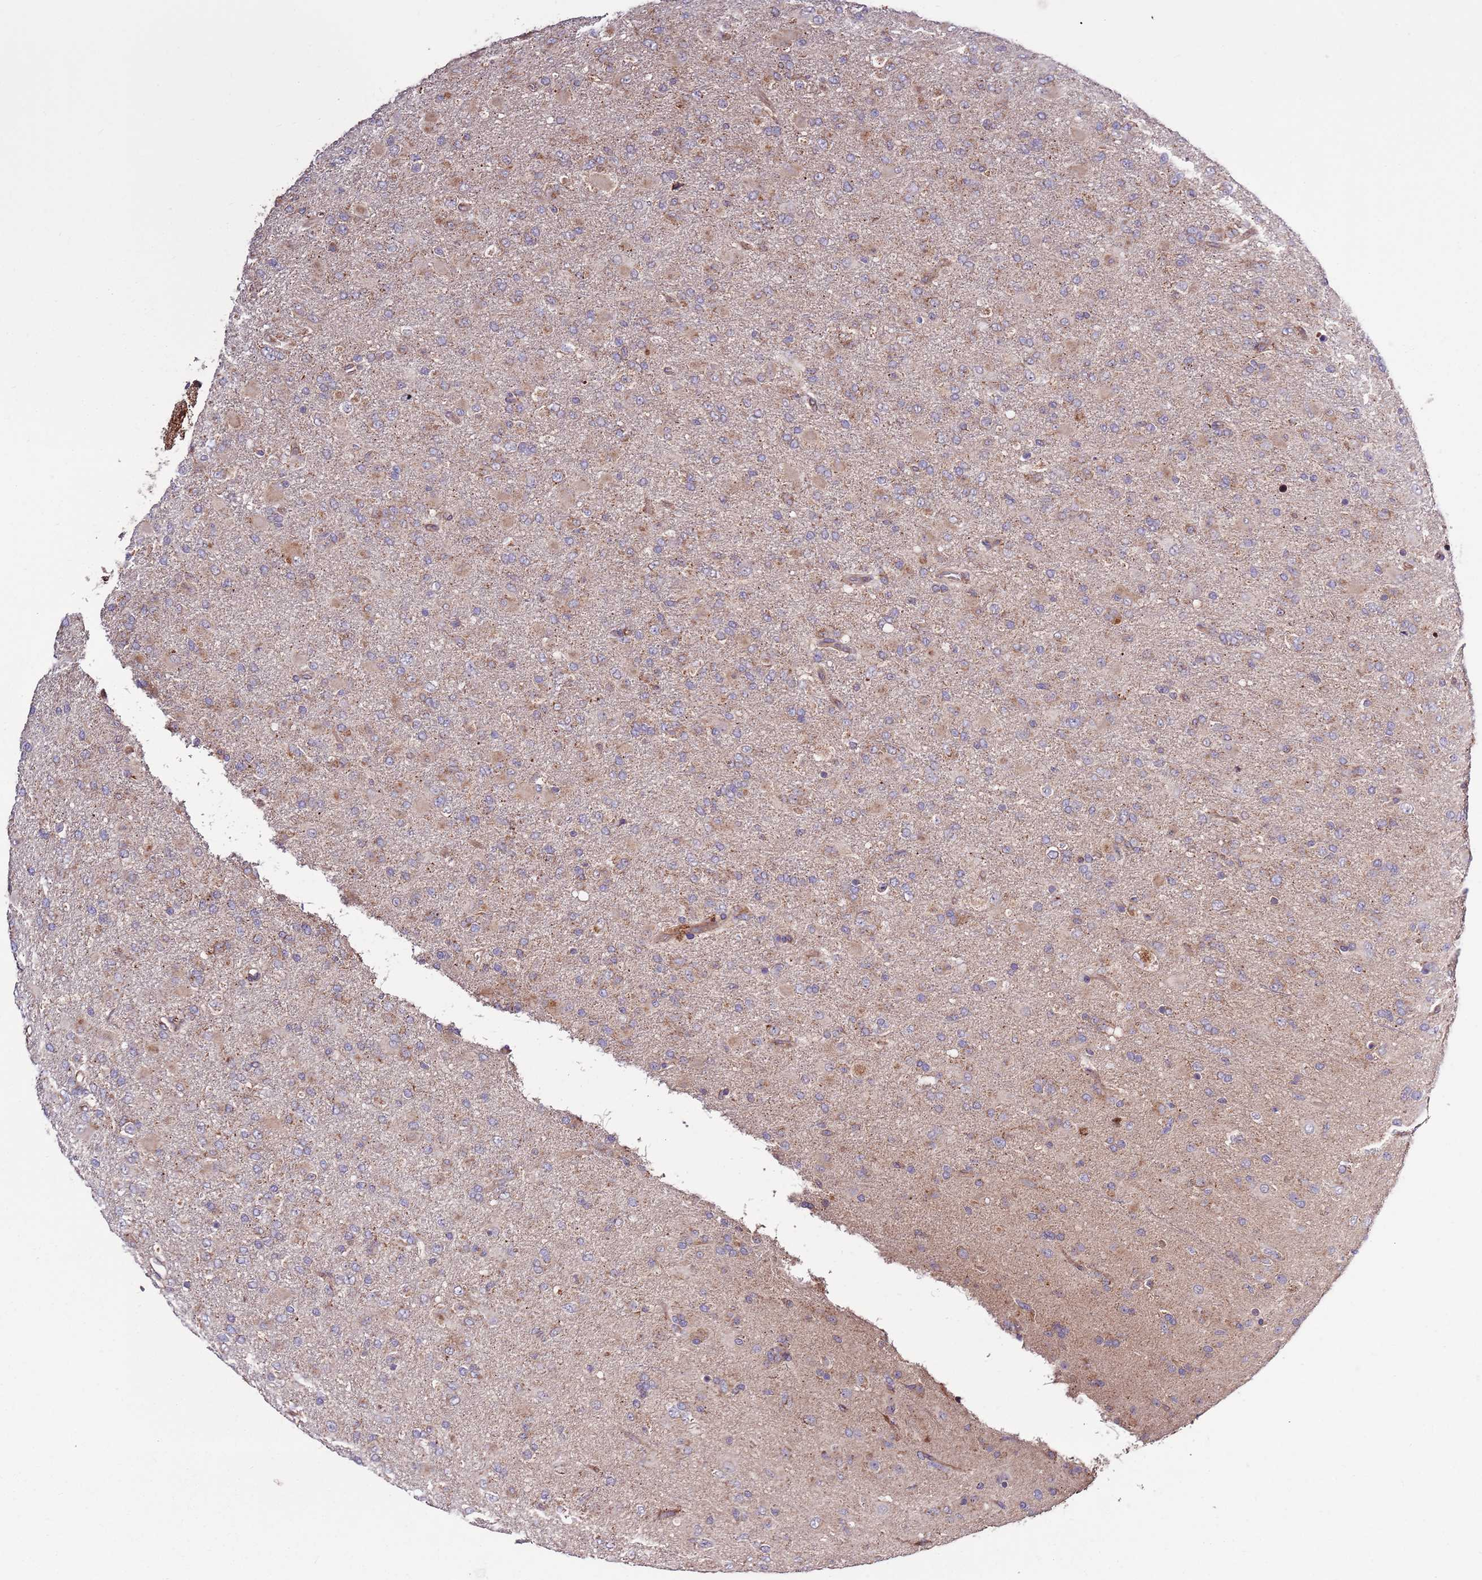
{"staining": {"intensity": "weak", "quantity": "<25%", "location": "cytoplasmic/membranous"}, "tissue": "glioma", "cell_type": "Tumor cells", "image_type": "cancer", "snomed": [{"axis": "morphology", "description": "Glioma, malignant, Low grade"}, {"axis": "topography", "description": "Brain"}], "caption": "Malignant low-grade glioma was stained to show a protein in brown. There is no significant staining in tumor cells.", "gene": "SMG1", "patient": {"sex": "male", "age": 65}}